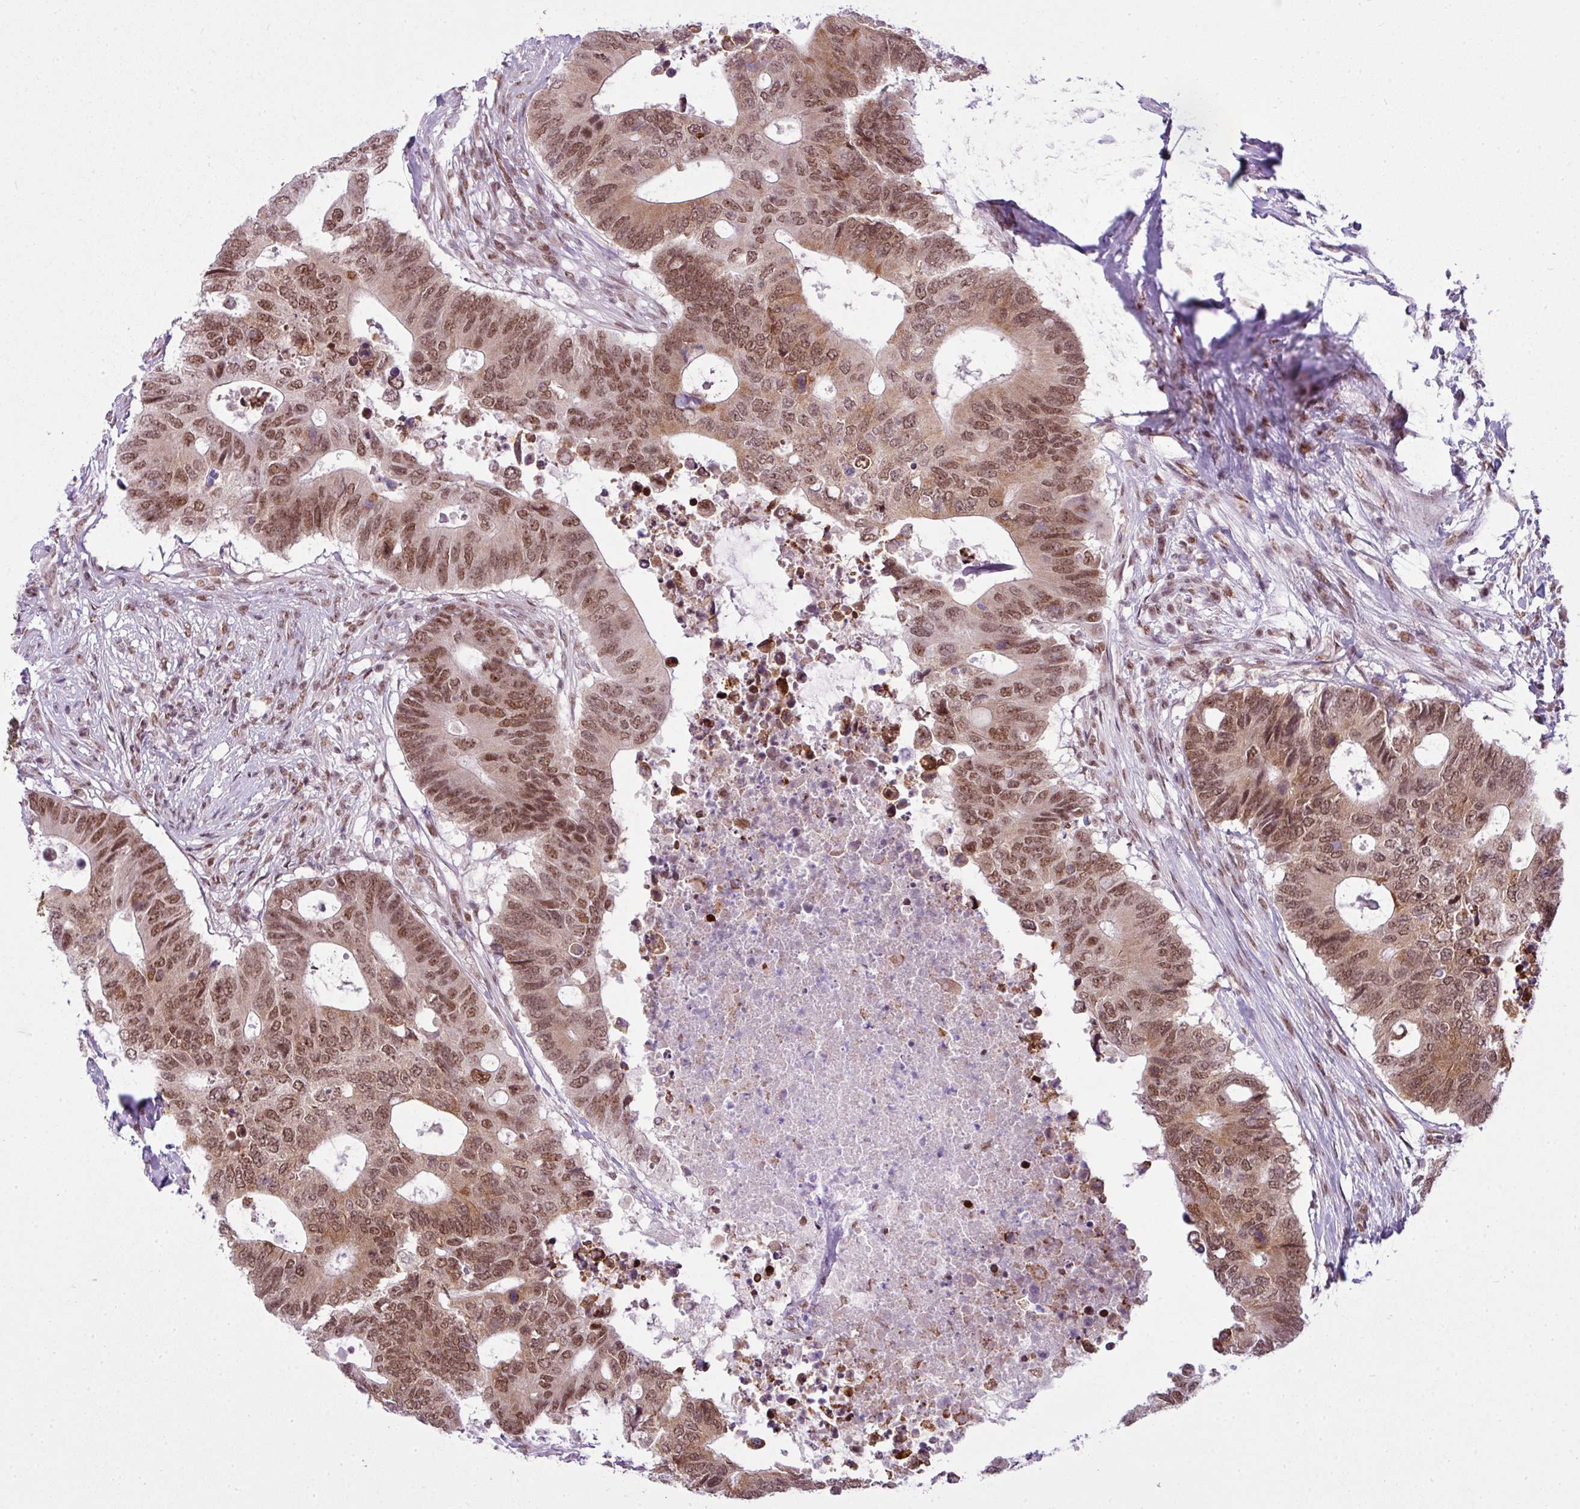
{"staining": {"intensity": "moderate", "quantity": ">75%", "location": "nuclear"}, "tissue": "colorectal cancer", "cell_type": "Tumor cells", "image_type": "cancer", "snomed": [{"axis": "morphology", "description": "Adenocarcinoma, NOS"}, {"axis": "topography", "description": "Colon"}], "caption": "Brown immunohistochemical staining in human colorectal adenocarcinoma shows moderate nuclear staining in approximately >75% of tumor cells.", "gene": "ARL6IP4", "patient": {"sex": "male", "age": 71}}